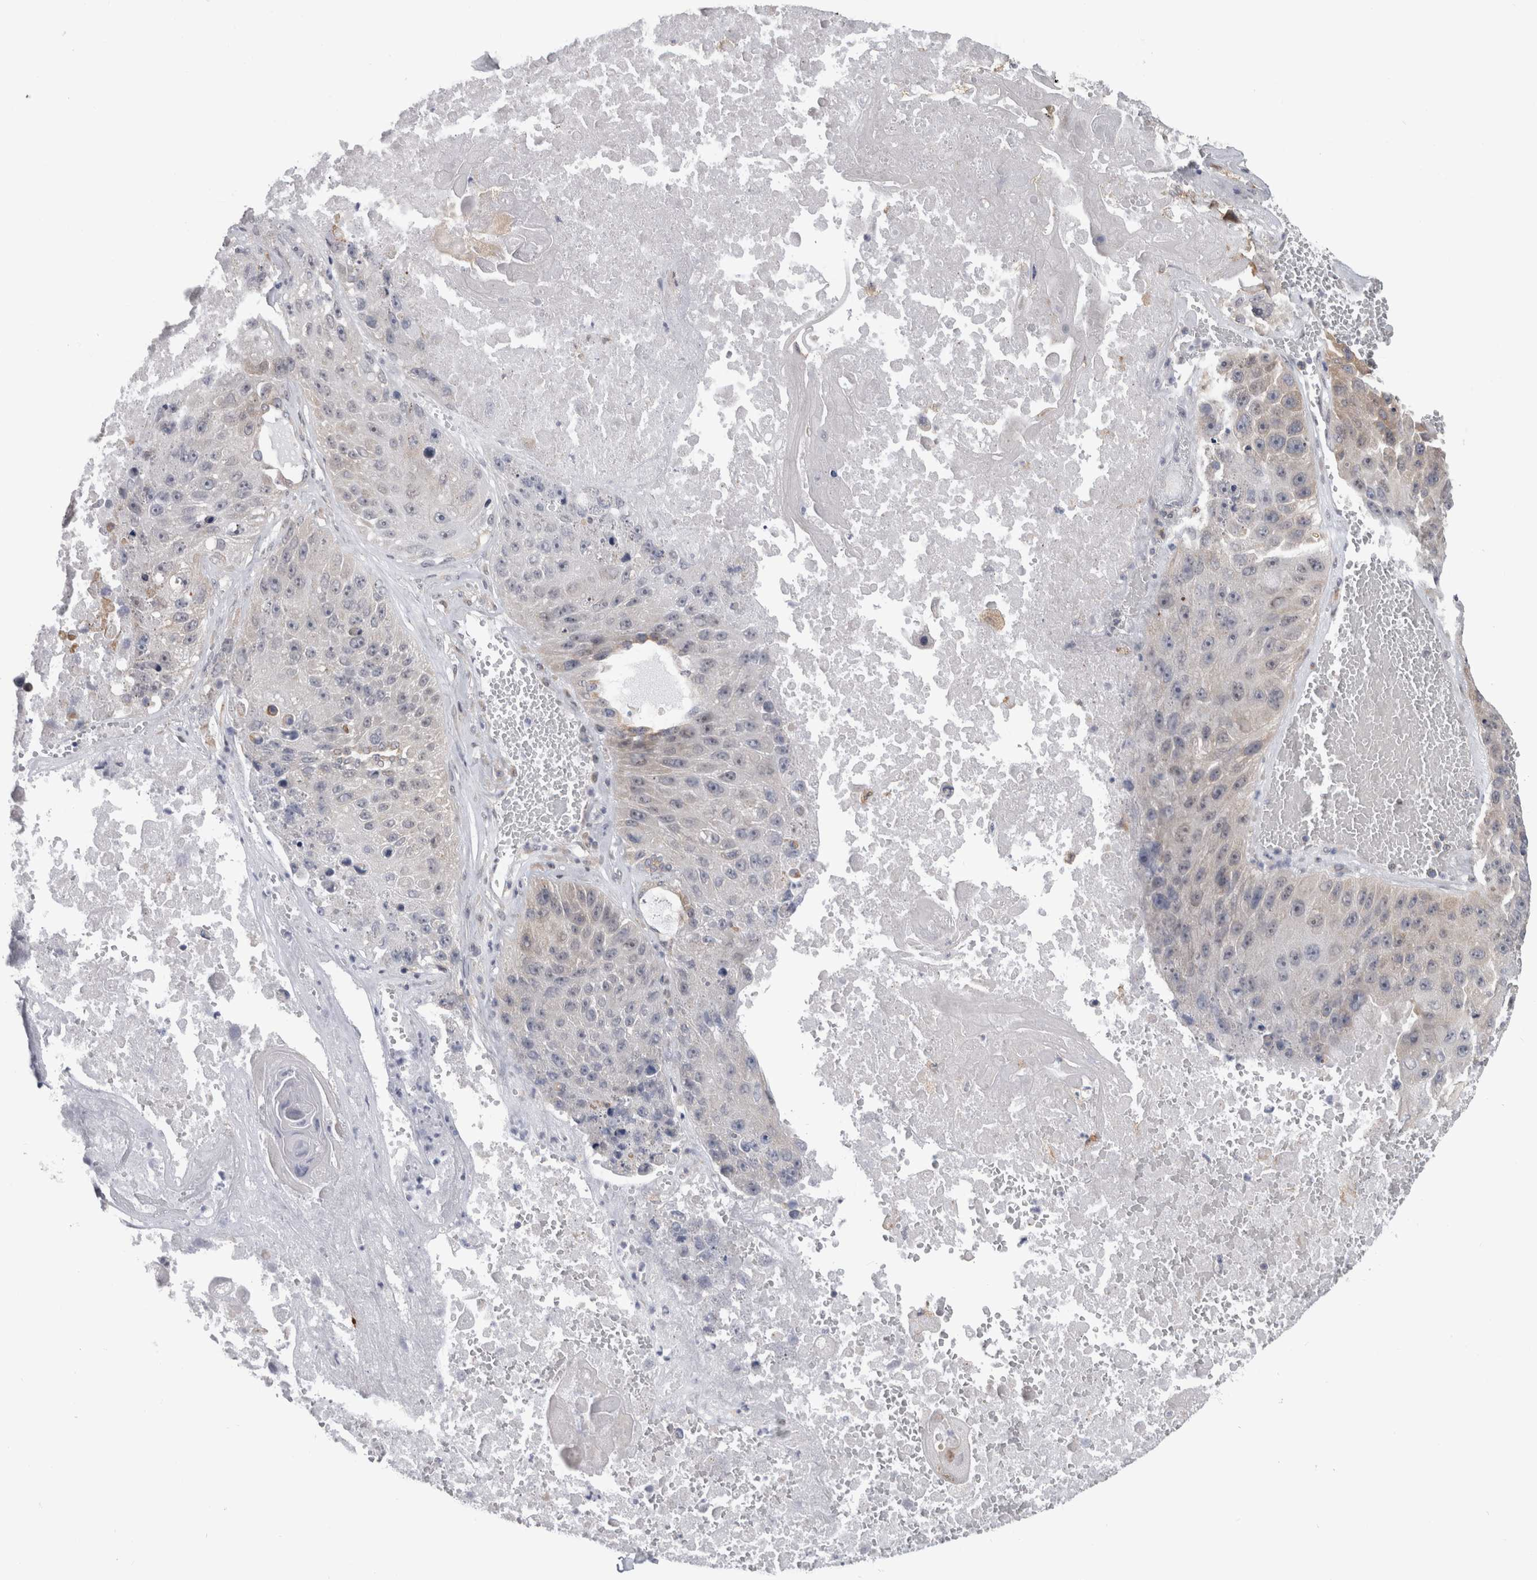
{"staining": {"intensity": "weak", "quantity": "<25%", "location": "cytoplasmic/membranous"}, "tissue": "lung cancer", "cell_type": "Tumor cells", "image_type": "cancer", "snomed": [{"axis": "morphology", "description": "Squamous cell carcinoma, NOS"}, {"axis": "topography", "description": "Lung"}], "caption": "Tumor cells show no significant protein expression in lung cancer.", "gene": "TMEM242", "patient": {"sex": "male", "age": 61}}